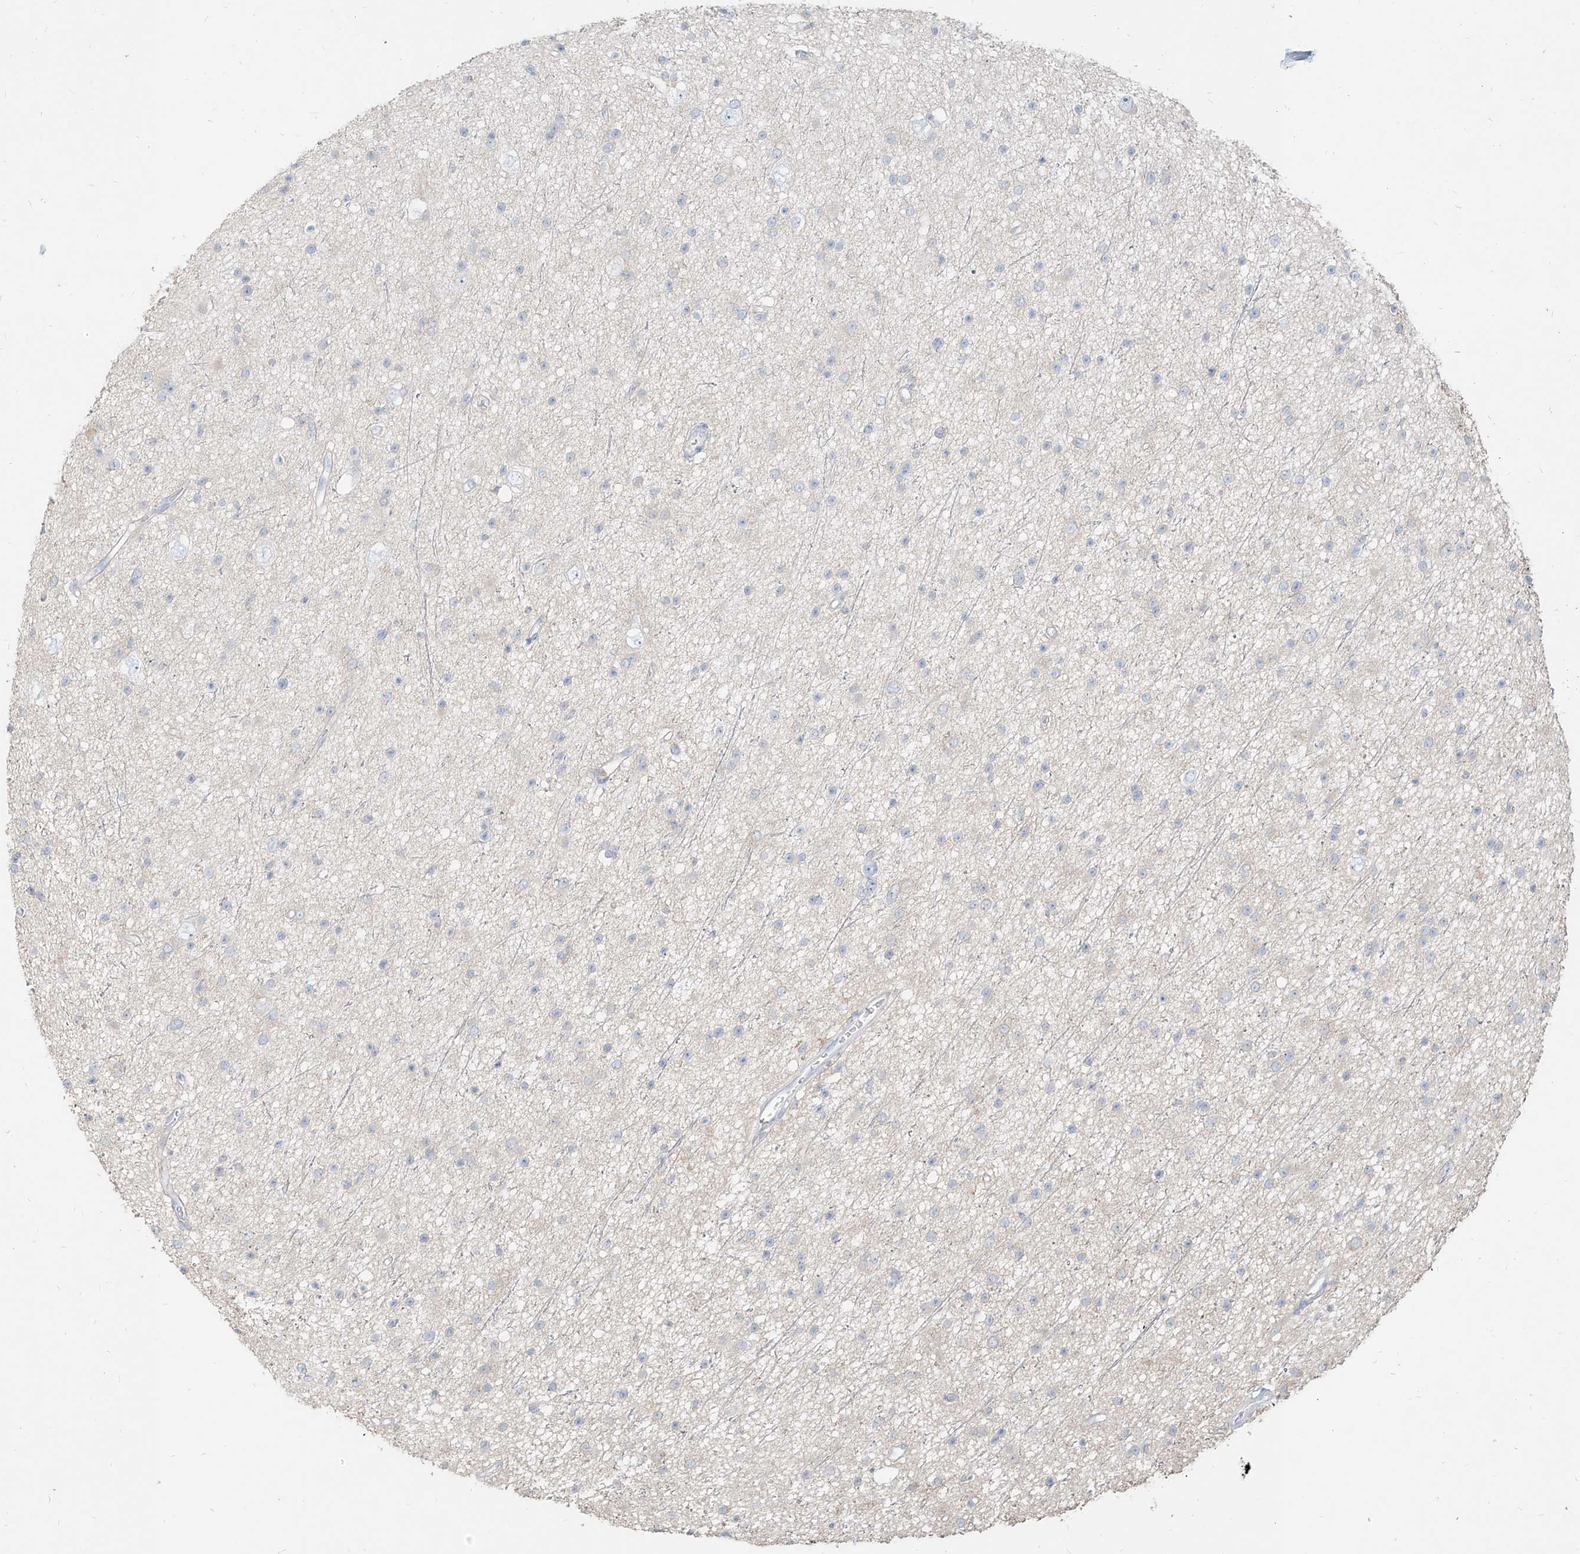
{"staining": {"intensity": "negative", "quantity": "none", "location": "none"}, "tissue": "glioma", "cell_type": "Tumor cells", "image_type": "cancer", "snomed": [{"axis": "morphology", "description": "Glioma, malignant, Low grade"}, {"axis": "topography", "description": "Cerebral cortex"}], "caption": "Immunohistochemical staining of low-grade glioma (malignant) shows no significant expression in tumor cells. (Stains: DAB immunohistochemistry (IHC) with hematoxylin counter stain, Microscopy: brightfield microscopy at high magnification).", "gene": "PGD", "patient": {"sex": "female", "age": 39}}